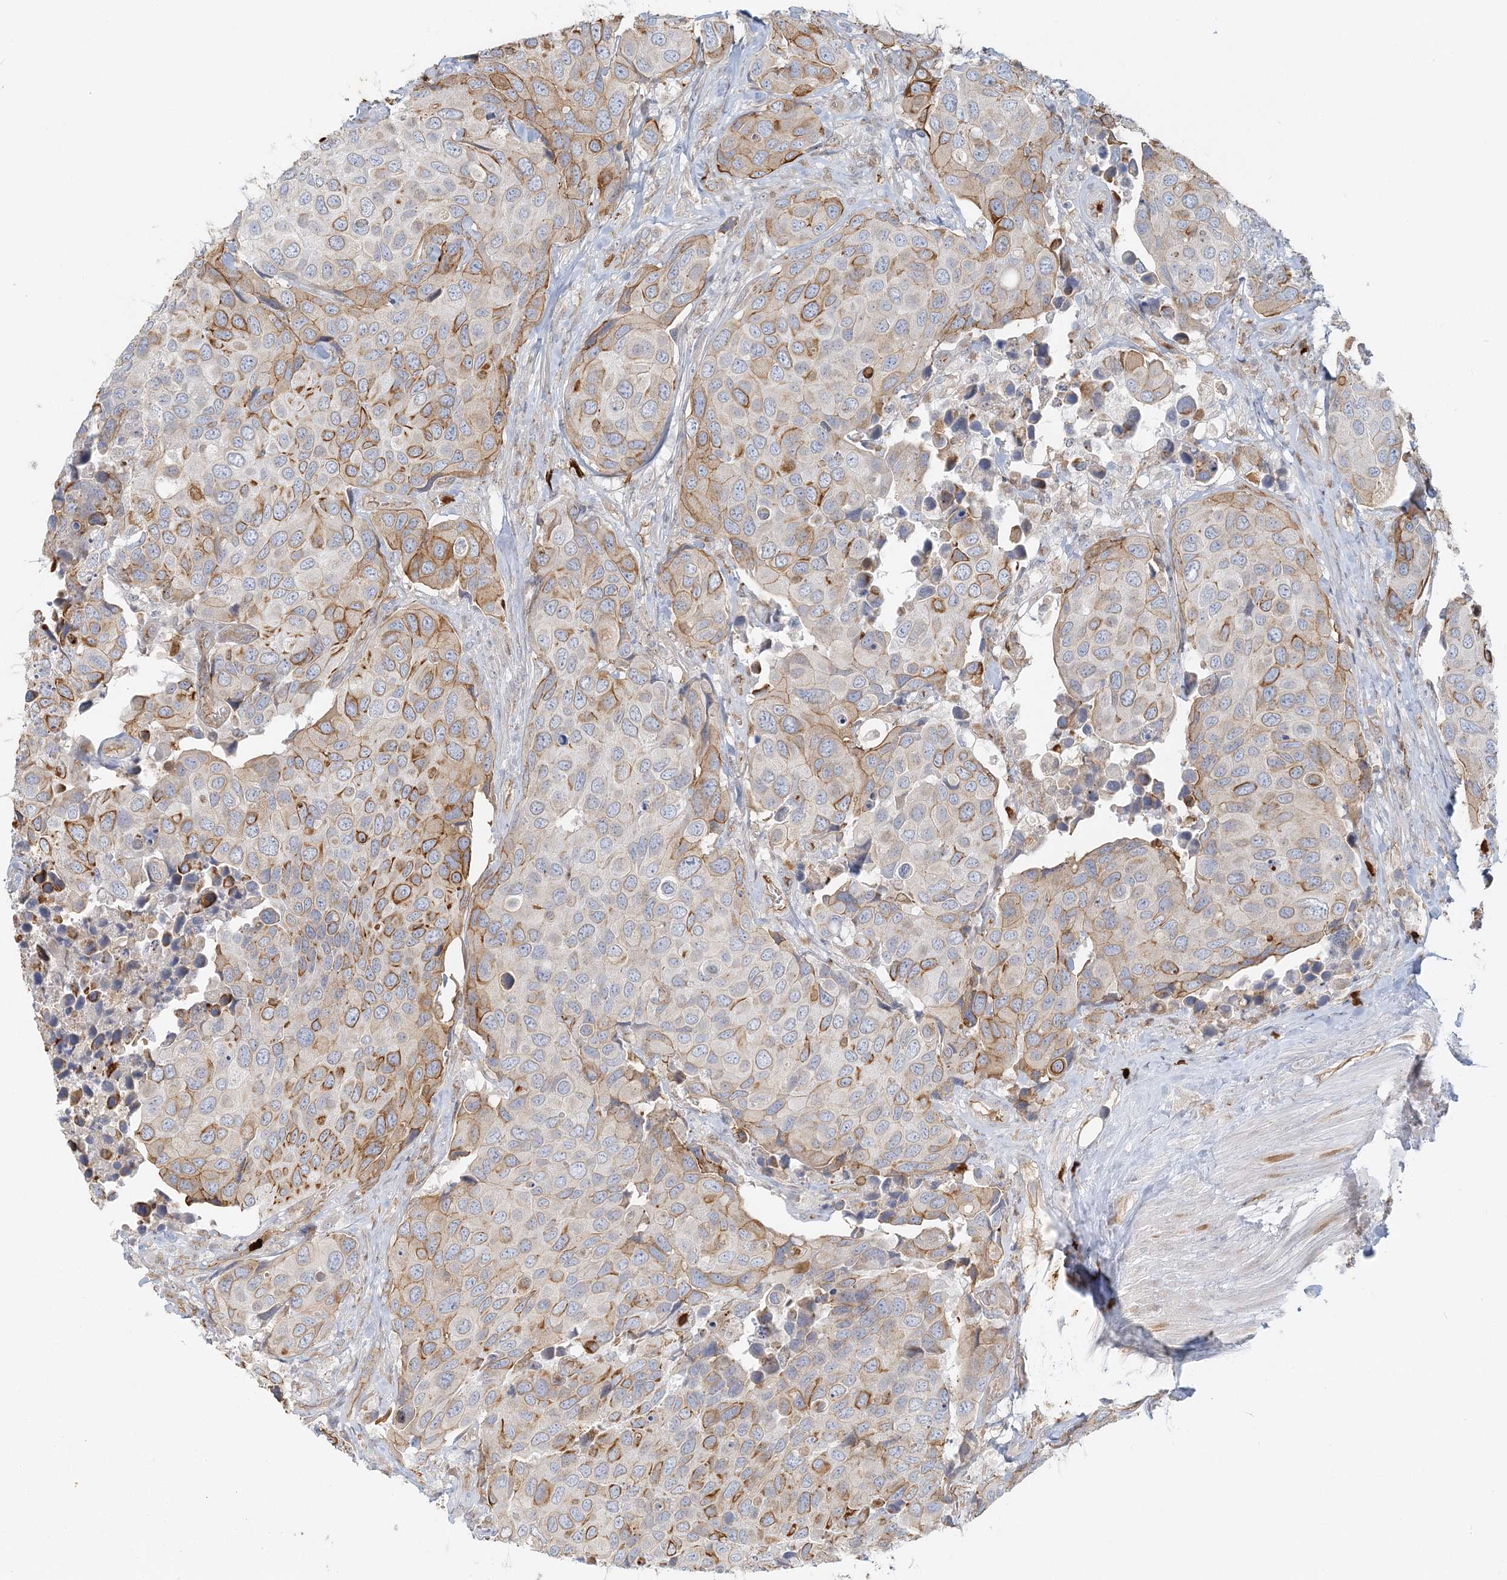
{"staining": {"intensity": "moderate", "quantity": "25%-75%", "location": "cytoplasmic/membranous"}, "tissue": "urothelial cancer", "cell_type": "Tumor cells", "image_type": "cancer", "snomed": [{"axis": "morphology", "description": "Urothelial carcinoma, High grade"}, {"axis": "topography", "description": "Urinary bladder"}], "caption": "Immunohistochemistry (IHC) micrograph of neoplastic tissue: human urothelial cancer stained using immunohistochemistry displays medium levels of moderate protein expression localized specifically in the cytoplasmic/membranous of tumor cells, appearing as a cytoplasmic/membranous brown color.", "gene": "DNAH1", "patient": {"sex": "male", "age": 74}}